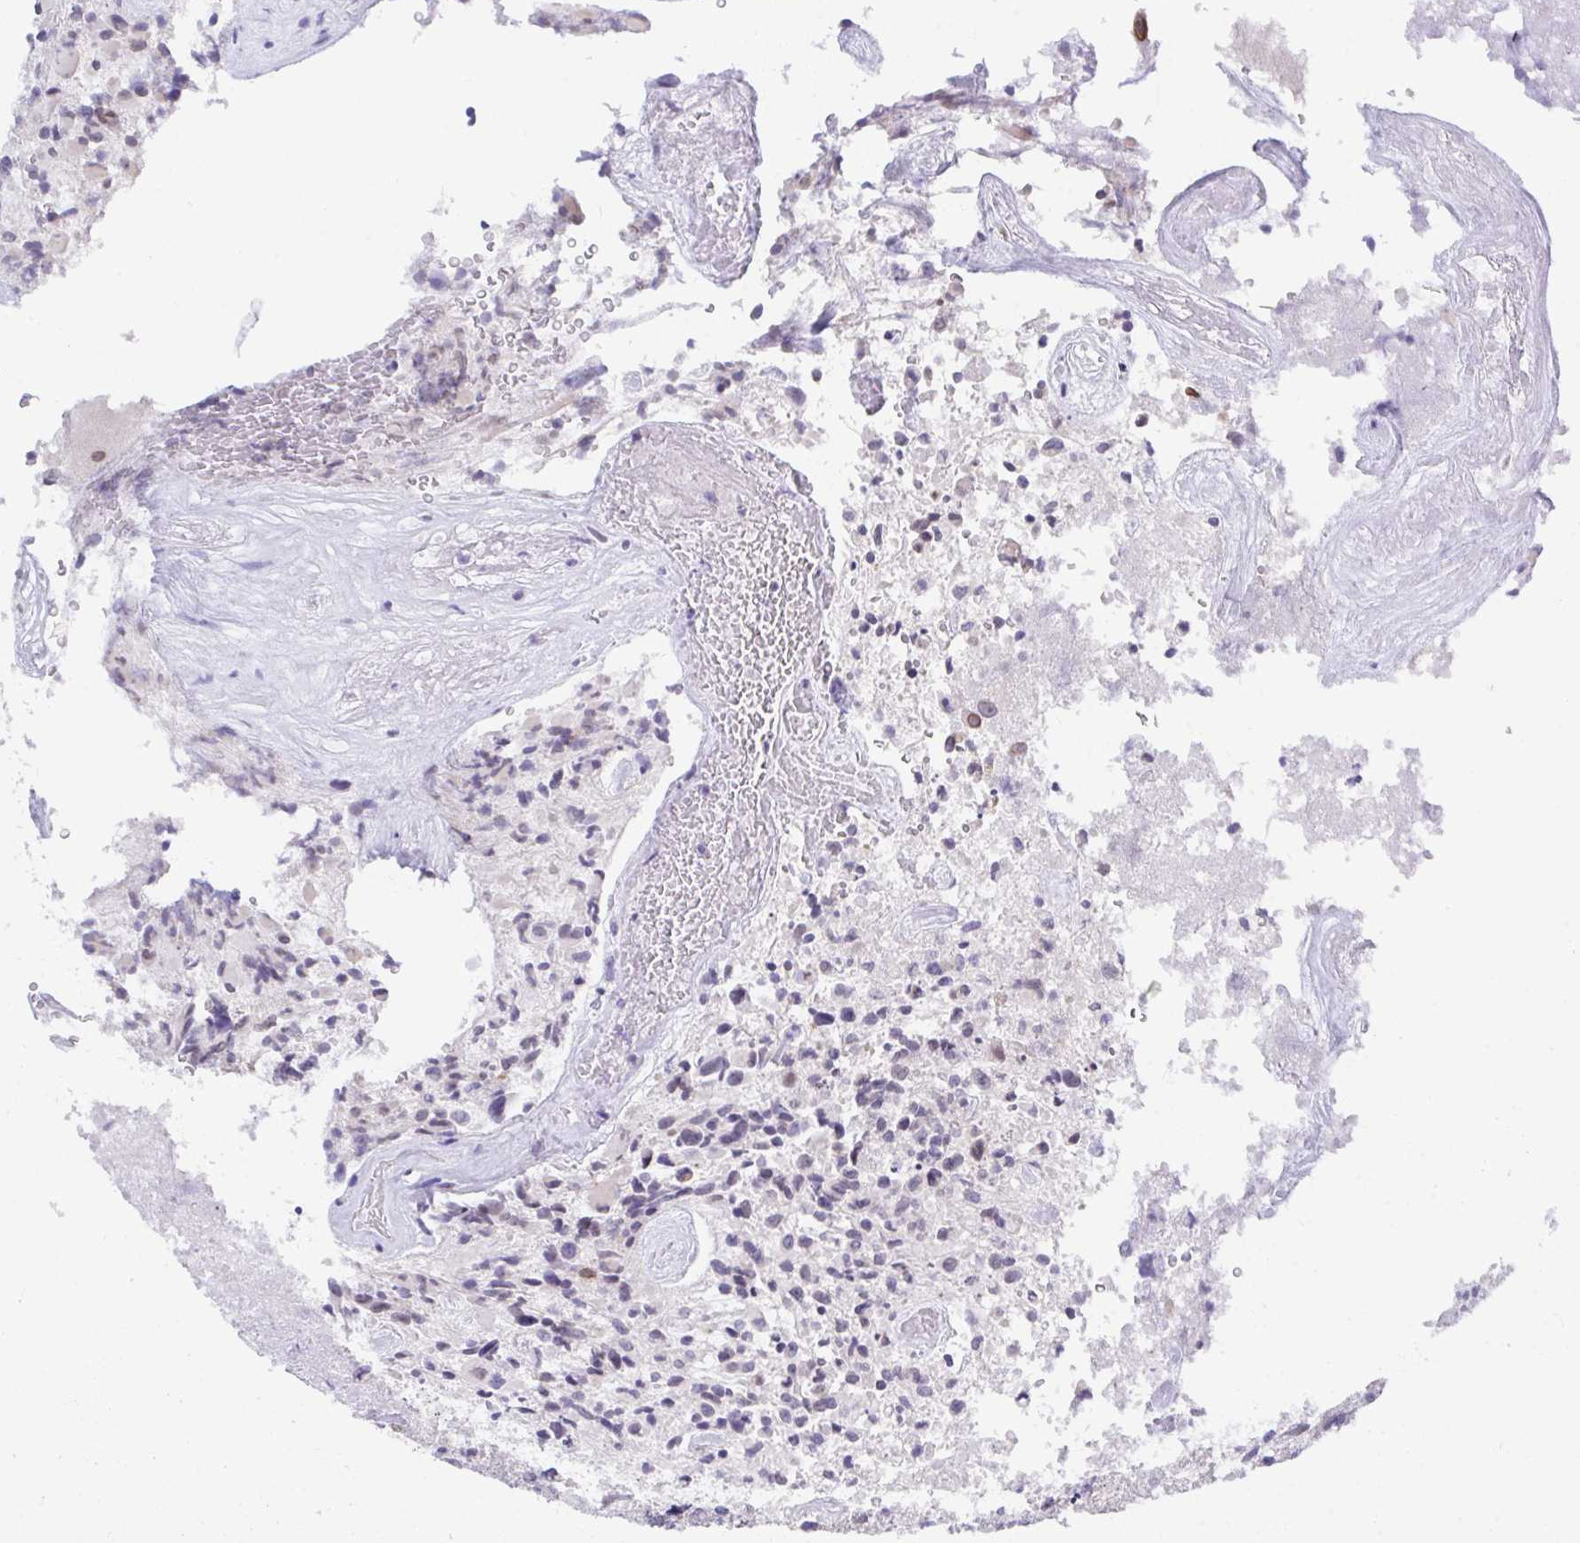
{"staining": {"intensity": "weak", "quantity": "25%-75%", "location": "nuclear"}, "tissue": "glioma", "cell_type": "Tumor cells", "image_type": "cancer", "snomed": [{"axis": "morphology", "description": "Glioma, malignant, High grade"}, {"axis": "topography", "description": "Brain"}], "caption": "A micrograph of human glioma stained for a protein exhibits weak nuclear brown staining in tumor cells.", "gene": "BMAL2", "patient": {"sex": "female", "age": 65}}